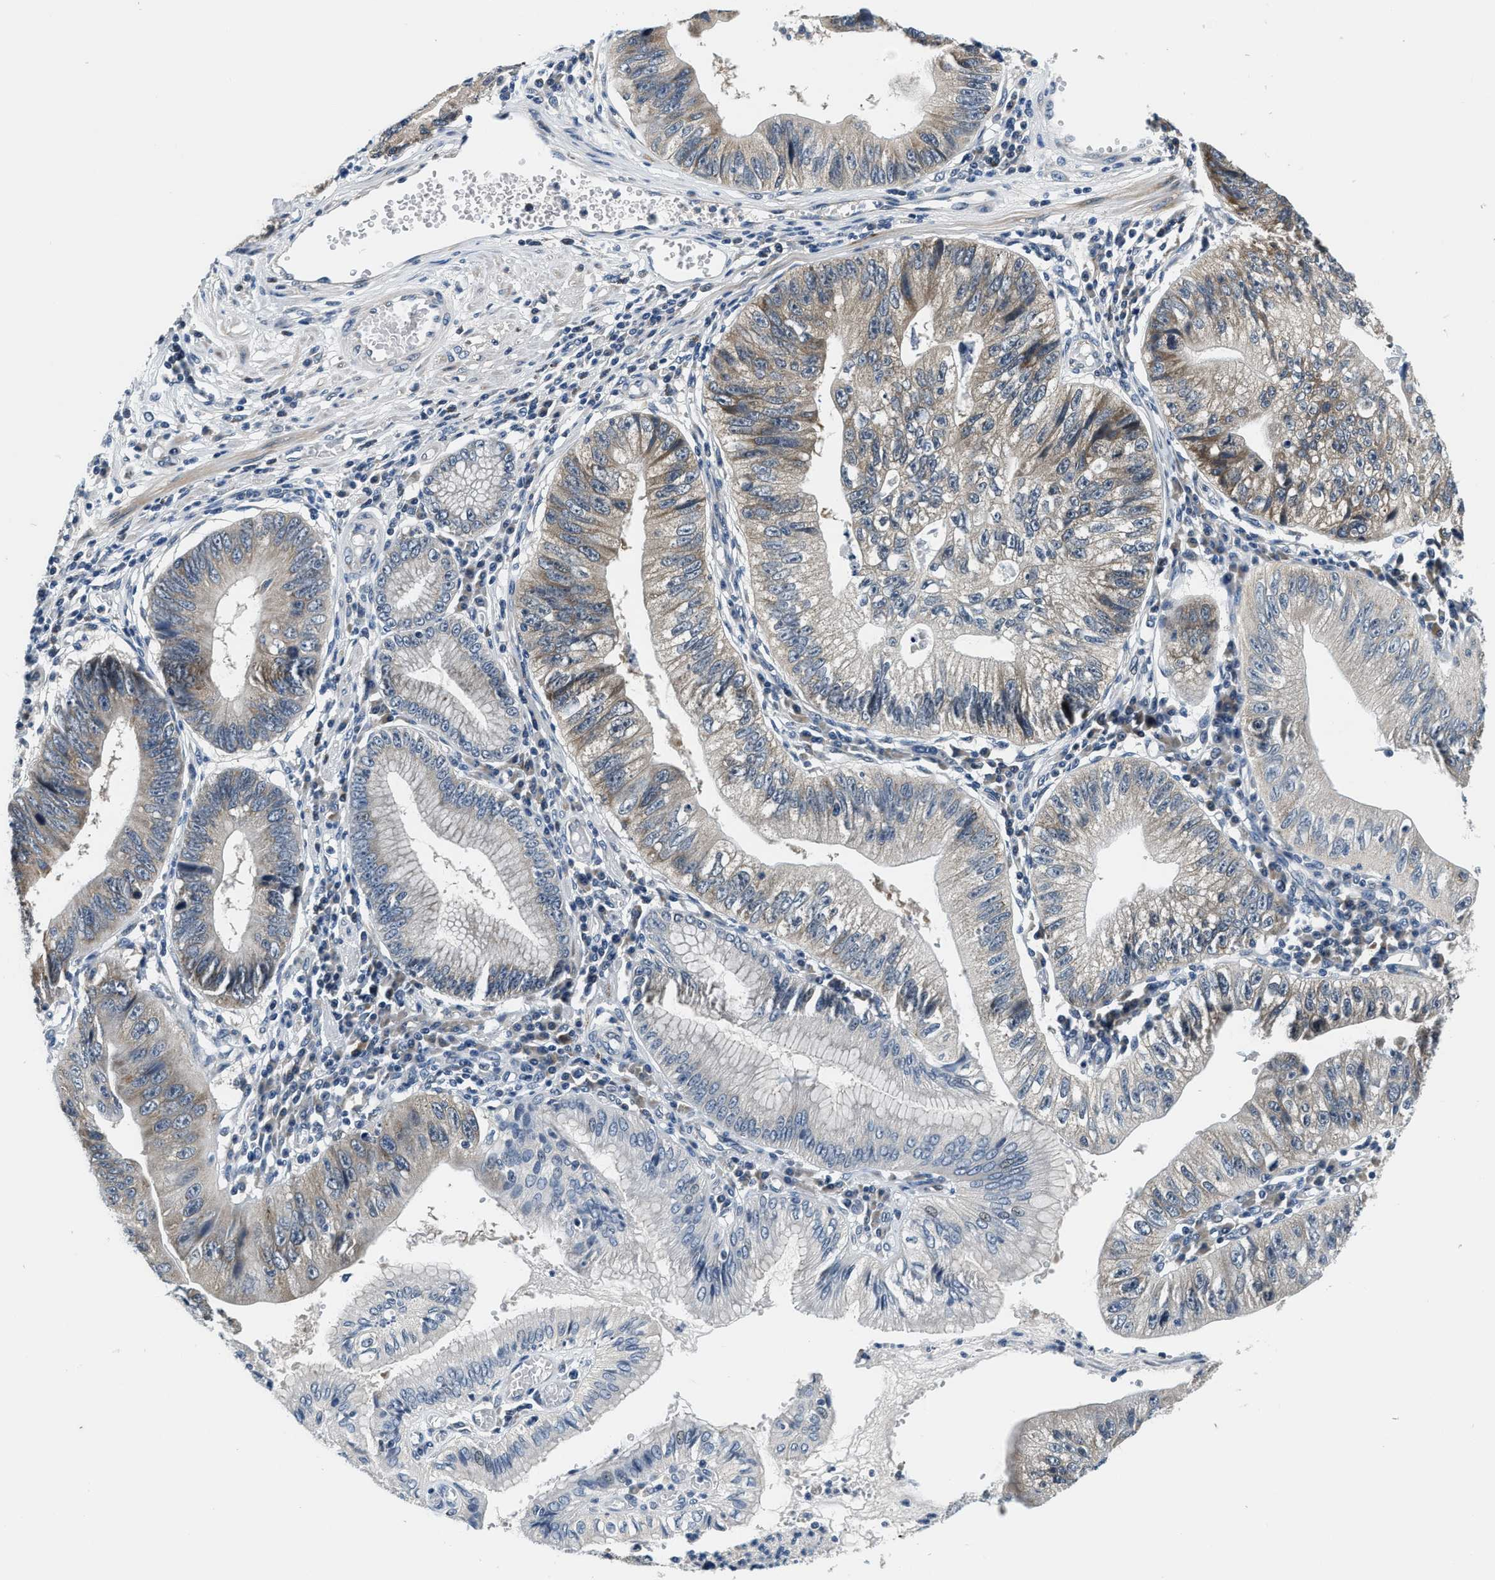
{"staining": {"intensity": "weak", "quantity": "25%-75%", "location": "cytoplasmic/membranous"}, "tissue": "stomach cancer", "cell_type": "Tumor cells", "image_type": "cancer", "snomed": [{"axis": "morphology", "description": "Adenocarcinoma, NOS"}, {"axis": "topography", "description": "Stomach"}], "caption": "Adenocarcinoma (stomach) stained with a brown dye exhibits weak cytoplasmic/membranous positive expression in approximately 25%-75% of tumor cells.", "gene": "YAE1", "patient": {"sex": "male", "age": 59}}